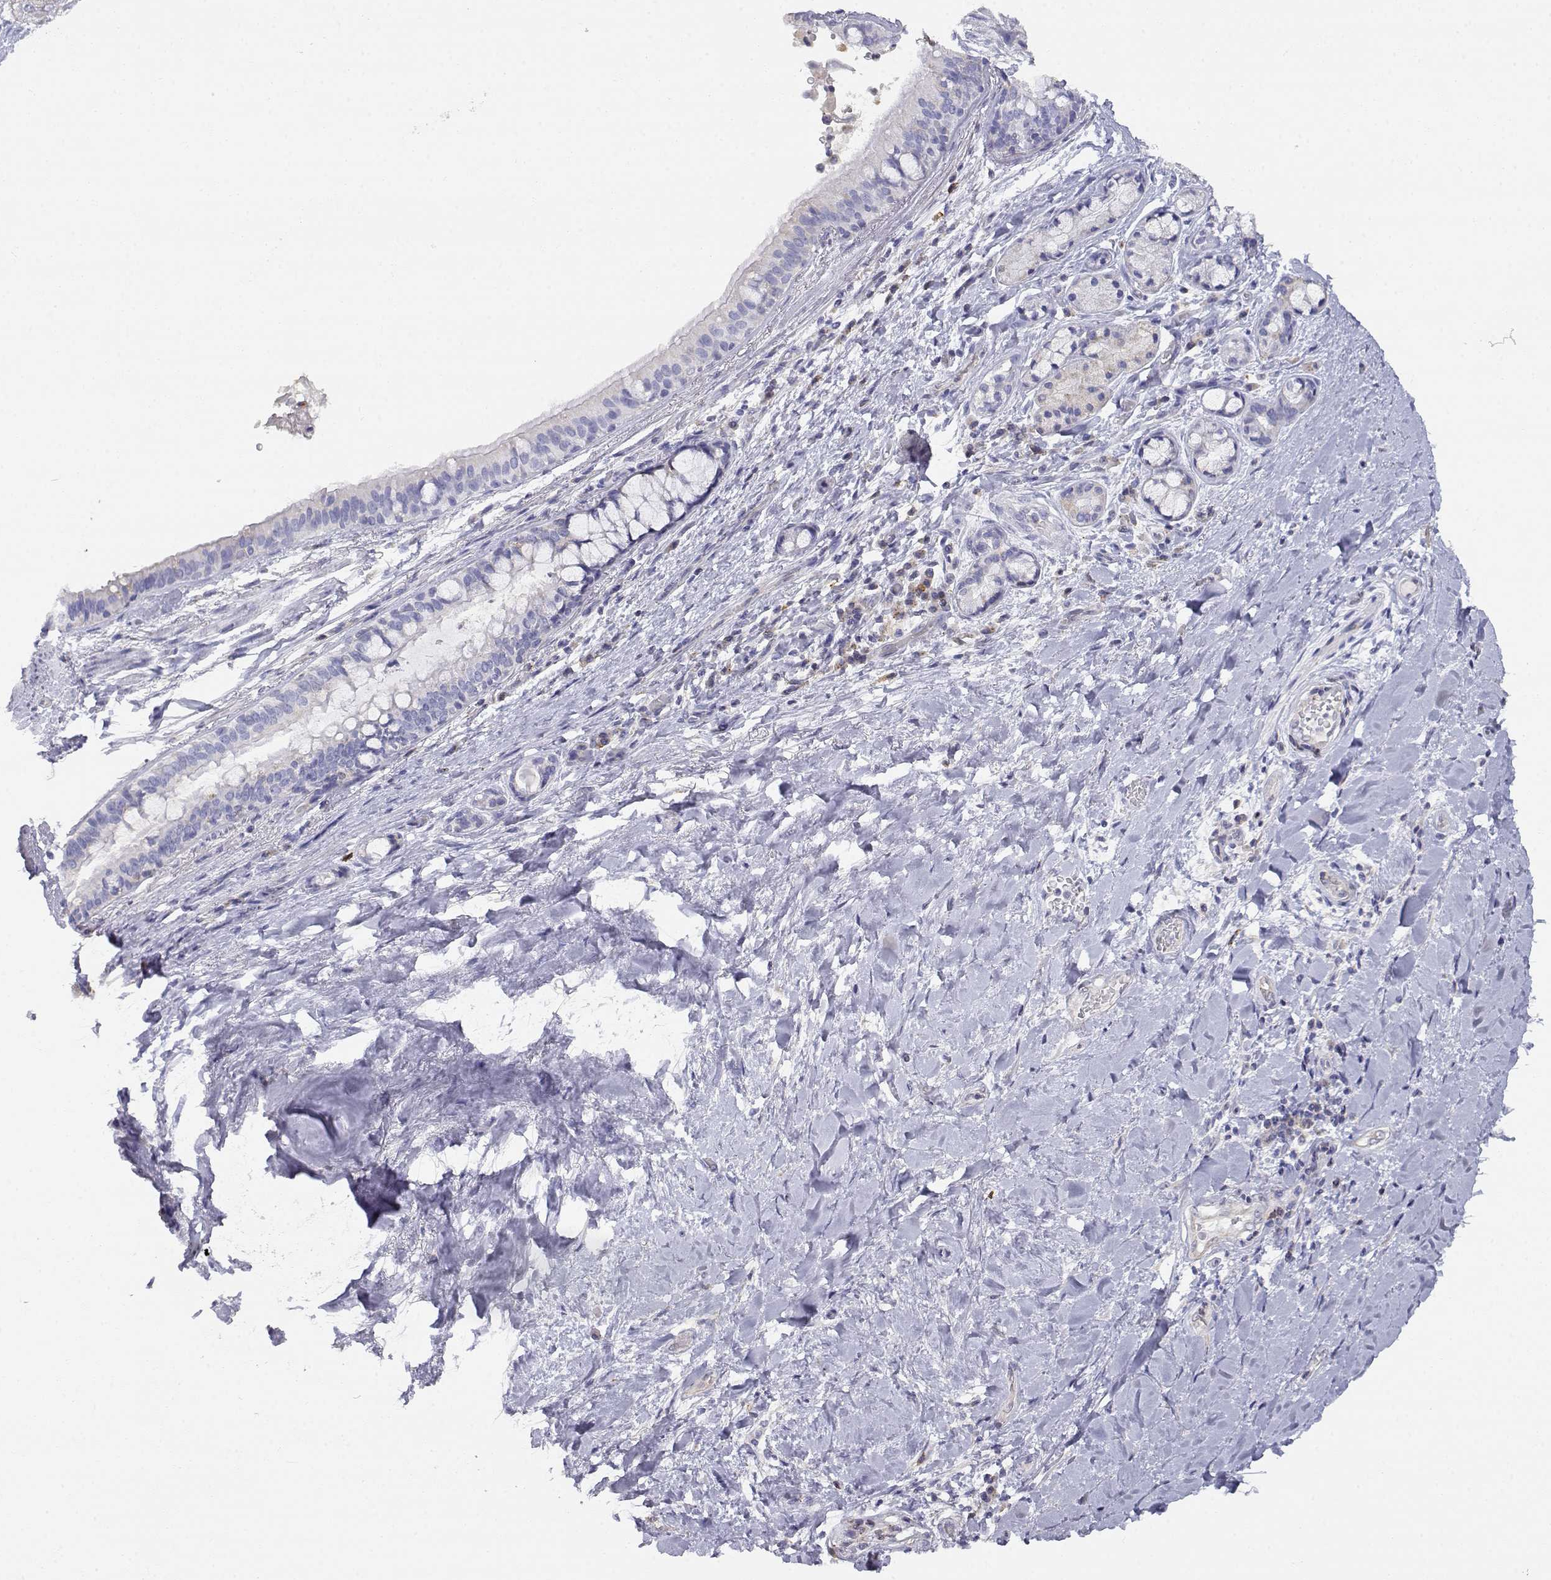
{"staining": {"intensity": "negative", "quantity": "none", "location": "none"}, "tissue": "bronchus", "cell_type": "Respiratory epithelial cells", "image_type": "normal", "snomed": [{"axis": "morphology", "description": "Normal tissue, NOS"}, {"axis": "morphology", "description": "Squamous cell carcinoma, NOS"}, {"axis": "topography", "description": "Bronchus"}, {"axis": "topography", "description": "Lung"}], "caption": "An IHC photomicrograph of unremarkable bronchus is shown. There is no staining in respiratory epithelial cells of bronchus. The staining was performed using DAB to visualize the protein expression in brown, while the nuclei were stained in blue with hematoxylin (Magnification: 20x).", "gene": "ADA", "patient": {"sex": "male", "age": 69}}